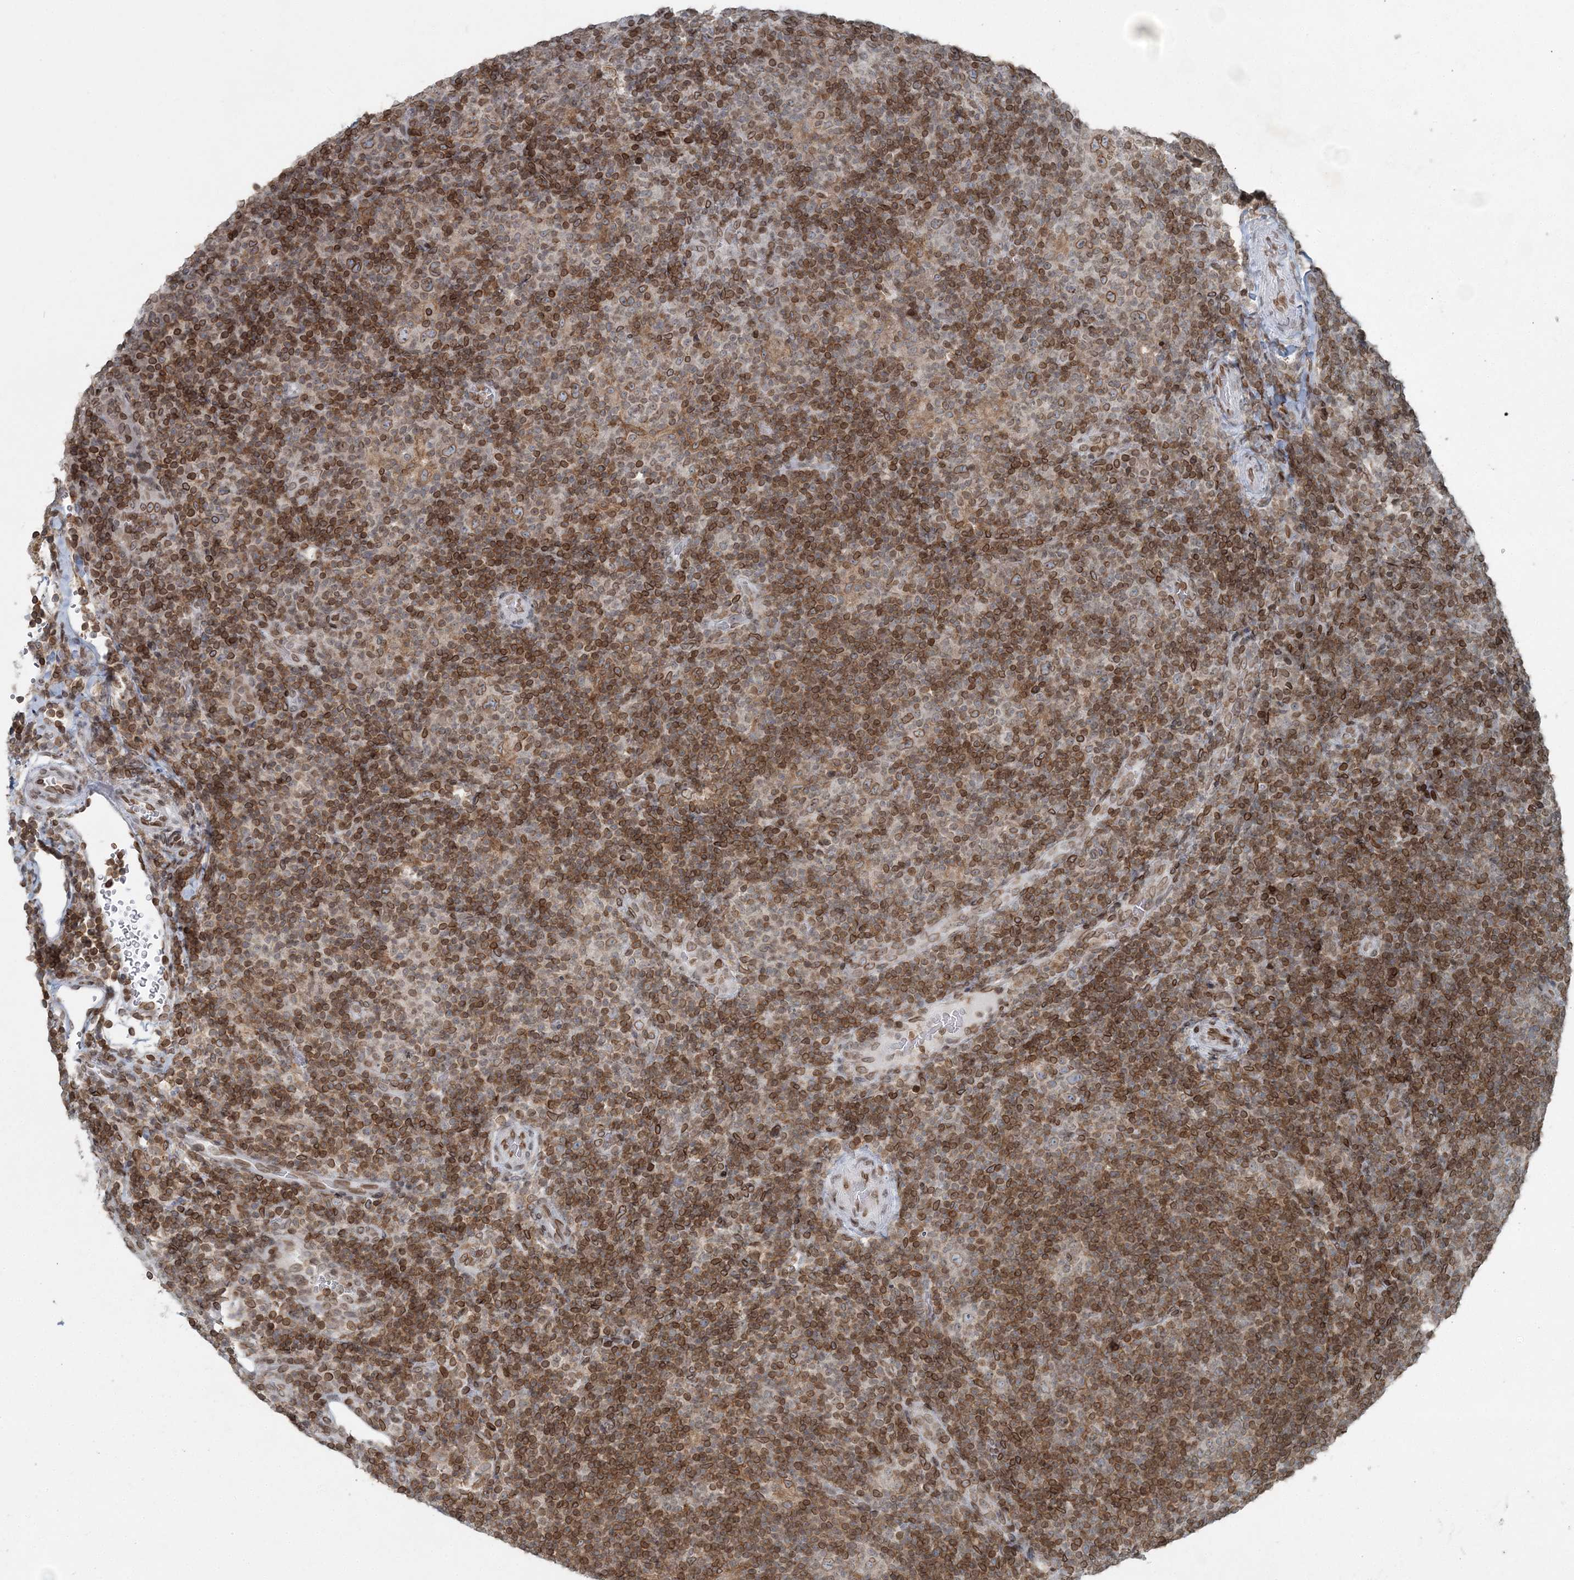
{"staining": {"intensity": "moderate", "quantity": "25%-75%", "location": "cytoplasmic/membranous,nuclear"}, "tissue": "lymphoma", "cell_type": "Tumor cells", "image_type": "cancer", "snomed": [{"axis": "morphology", "description": "Hodgkin's disease, NOS"}, {"axis": "topography", "description": "Lymph node"}], "caption": "Tumor cells demonstrate moderate cytoplasmic/membranous and nuclear staining in about 25%-75% of cells in lymphoma.", "gene": "GJD4", "patient": {"sex": "female", "age": 57}}